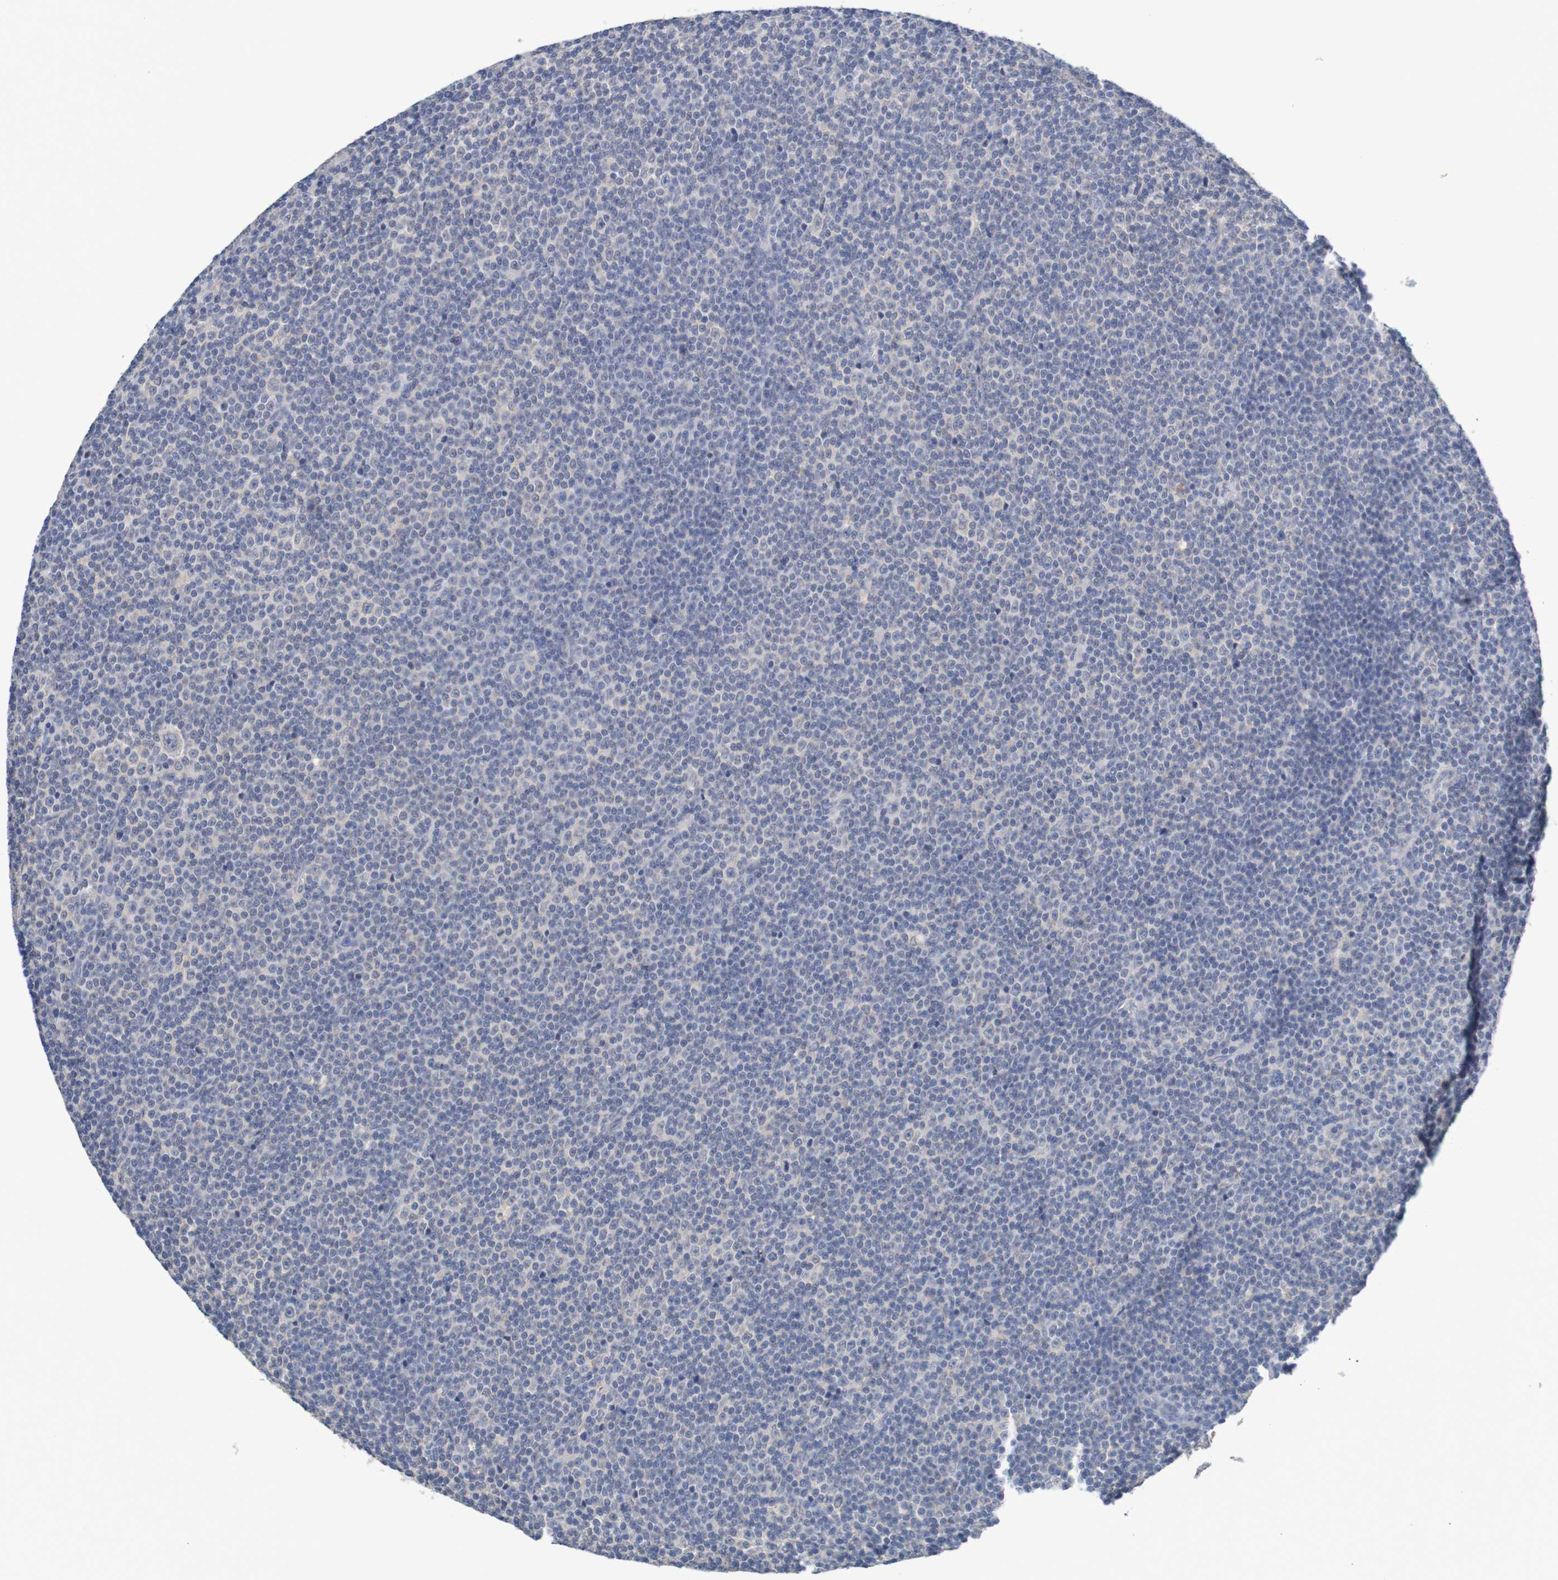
{"staining": {"intensity": "weak", "quantity": "<25%", "location": "cytoplasmic/membranous"}, "tissue": "lymphoma", "cell_type": "Tumor cells", "image_type": "cancer", "snomed": [{"axis": "morphology", "description": "Malignant lymphoma, non-Hodgkin's type, Low grade"}, {"axis": "topography", "description": "Lymph node"}], "caption": "High power microscopy photomicrograph of an IHC image of lymphoma, revealing no significant expression in tumor cells.", "gene": "LTA", "patient": {"sex": "female", "age": 67}}